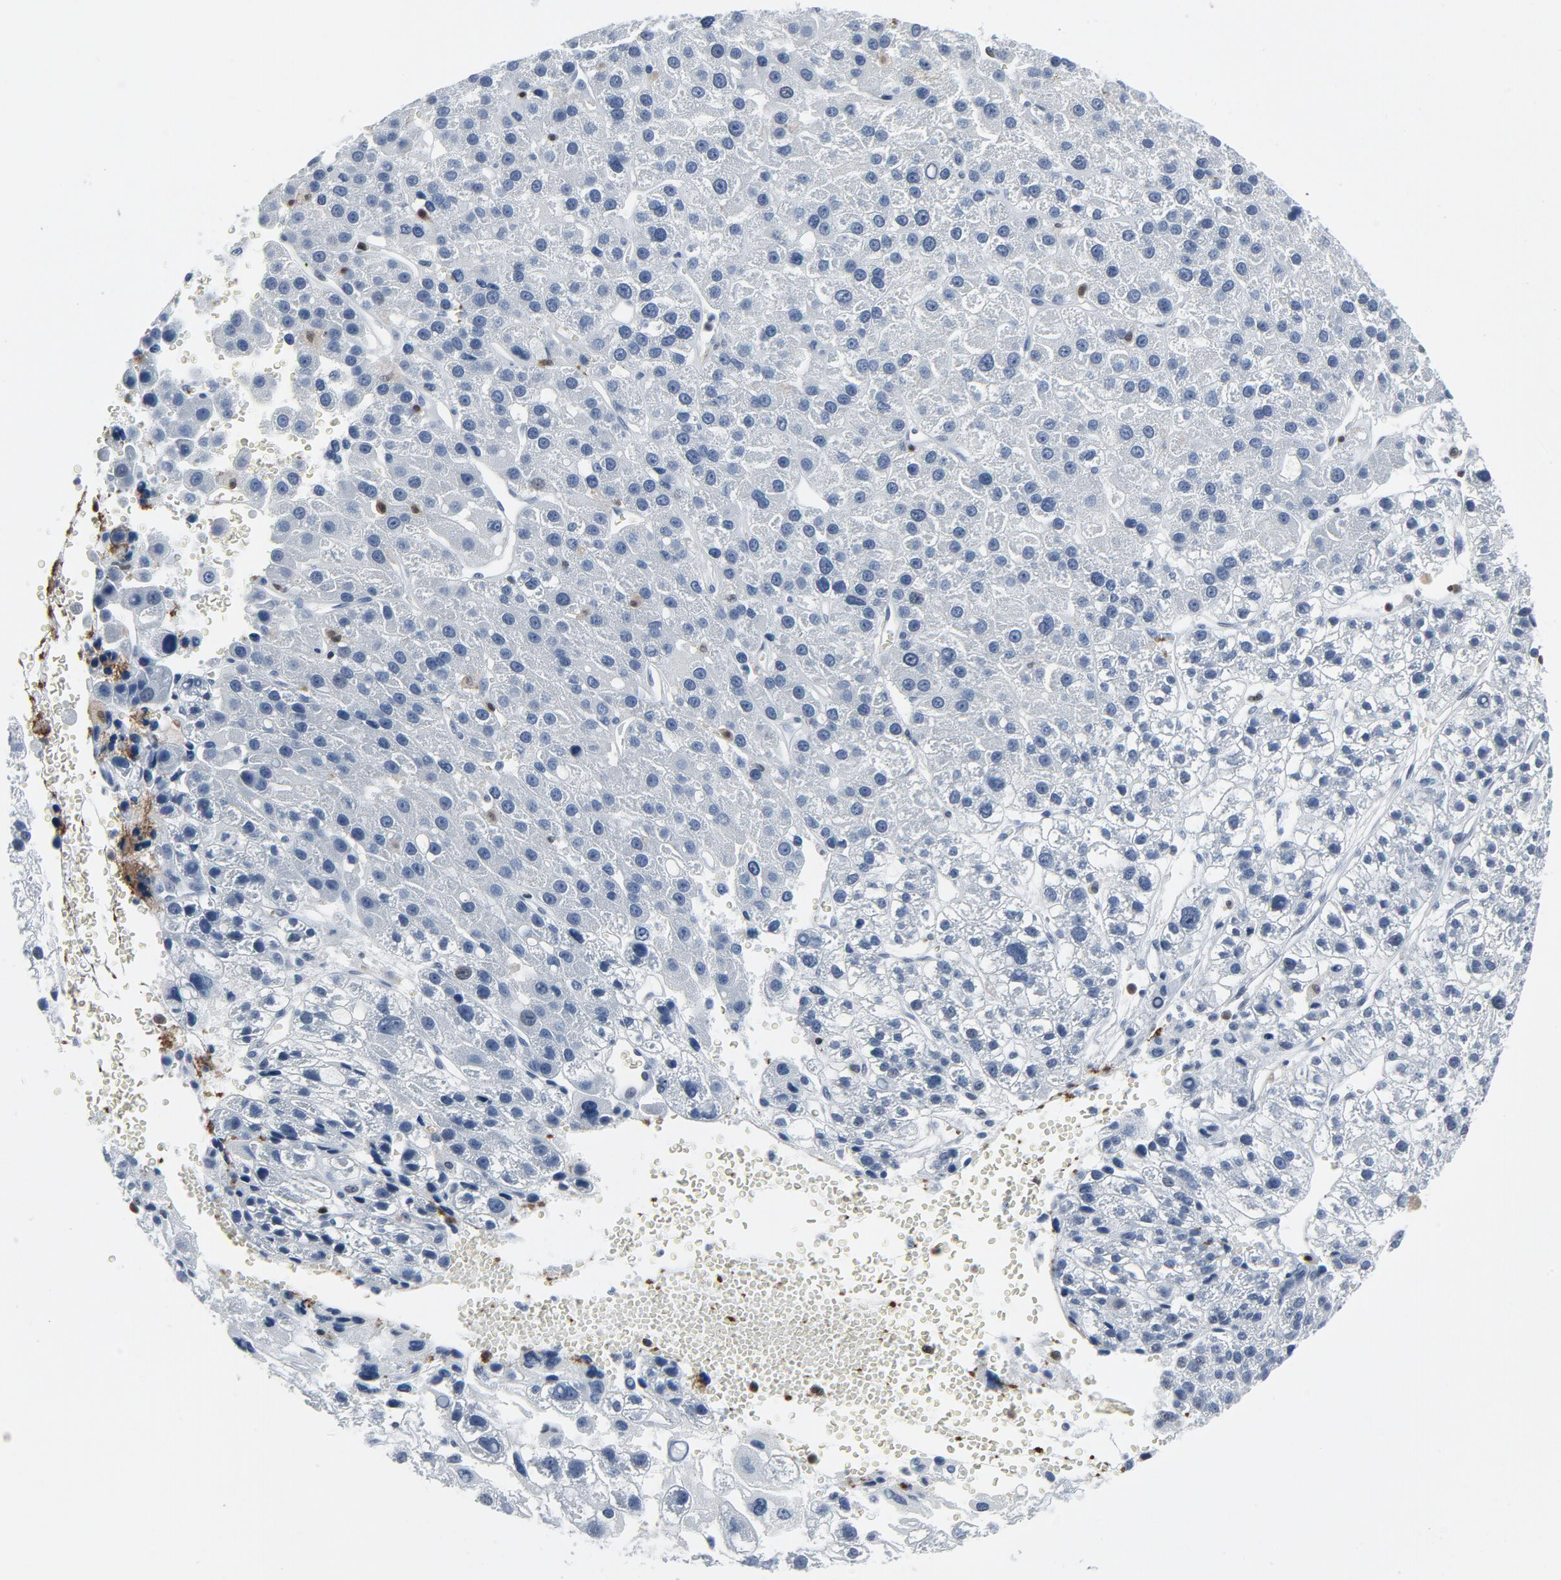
{"staining": {"intensity": "negative", "quantity": "none", "location": "none"}, "tissue": "liver cancer", "cell_type": "Tumor cells", "image_type": "cancer", "snomed": [{"axis": "morphology", "description": "Carcinoma, Hepatocellular, NOS"}, {"axis": "topography", "description": "Liver"}], "caption": "A high-resolution image shows IHC staining of liver cancer, which exhibits no significant expression in tumor cells.", "gene": "STAT5A", "patient": {"sex": "female", "age": 85}}